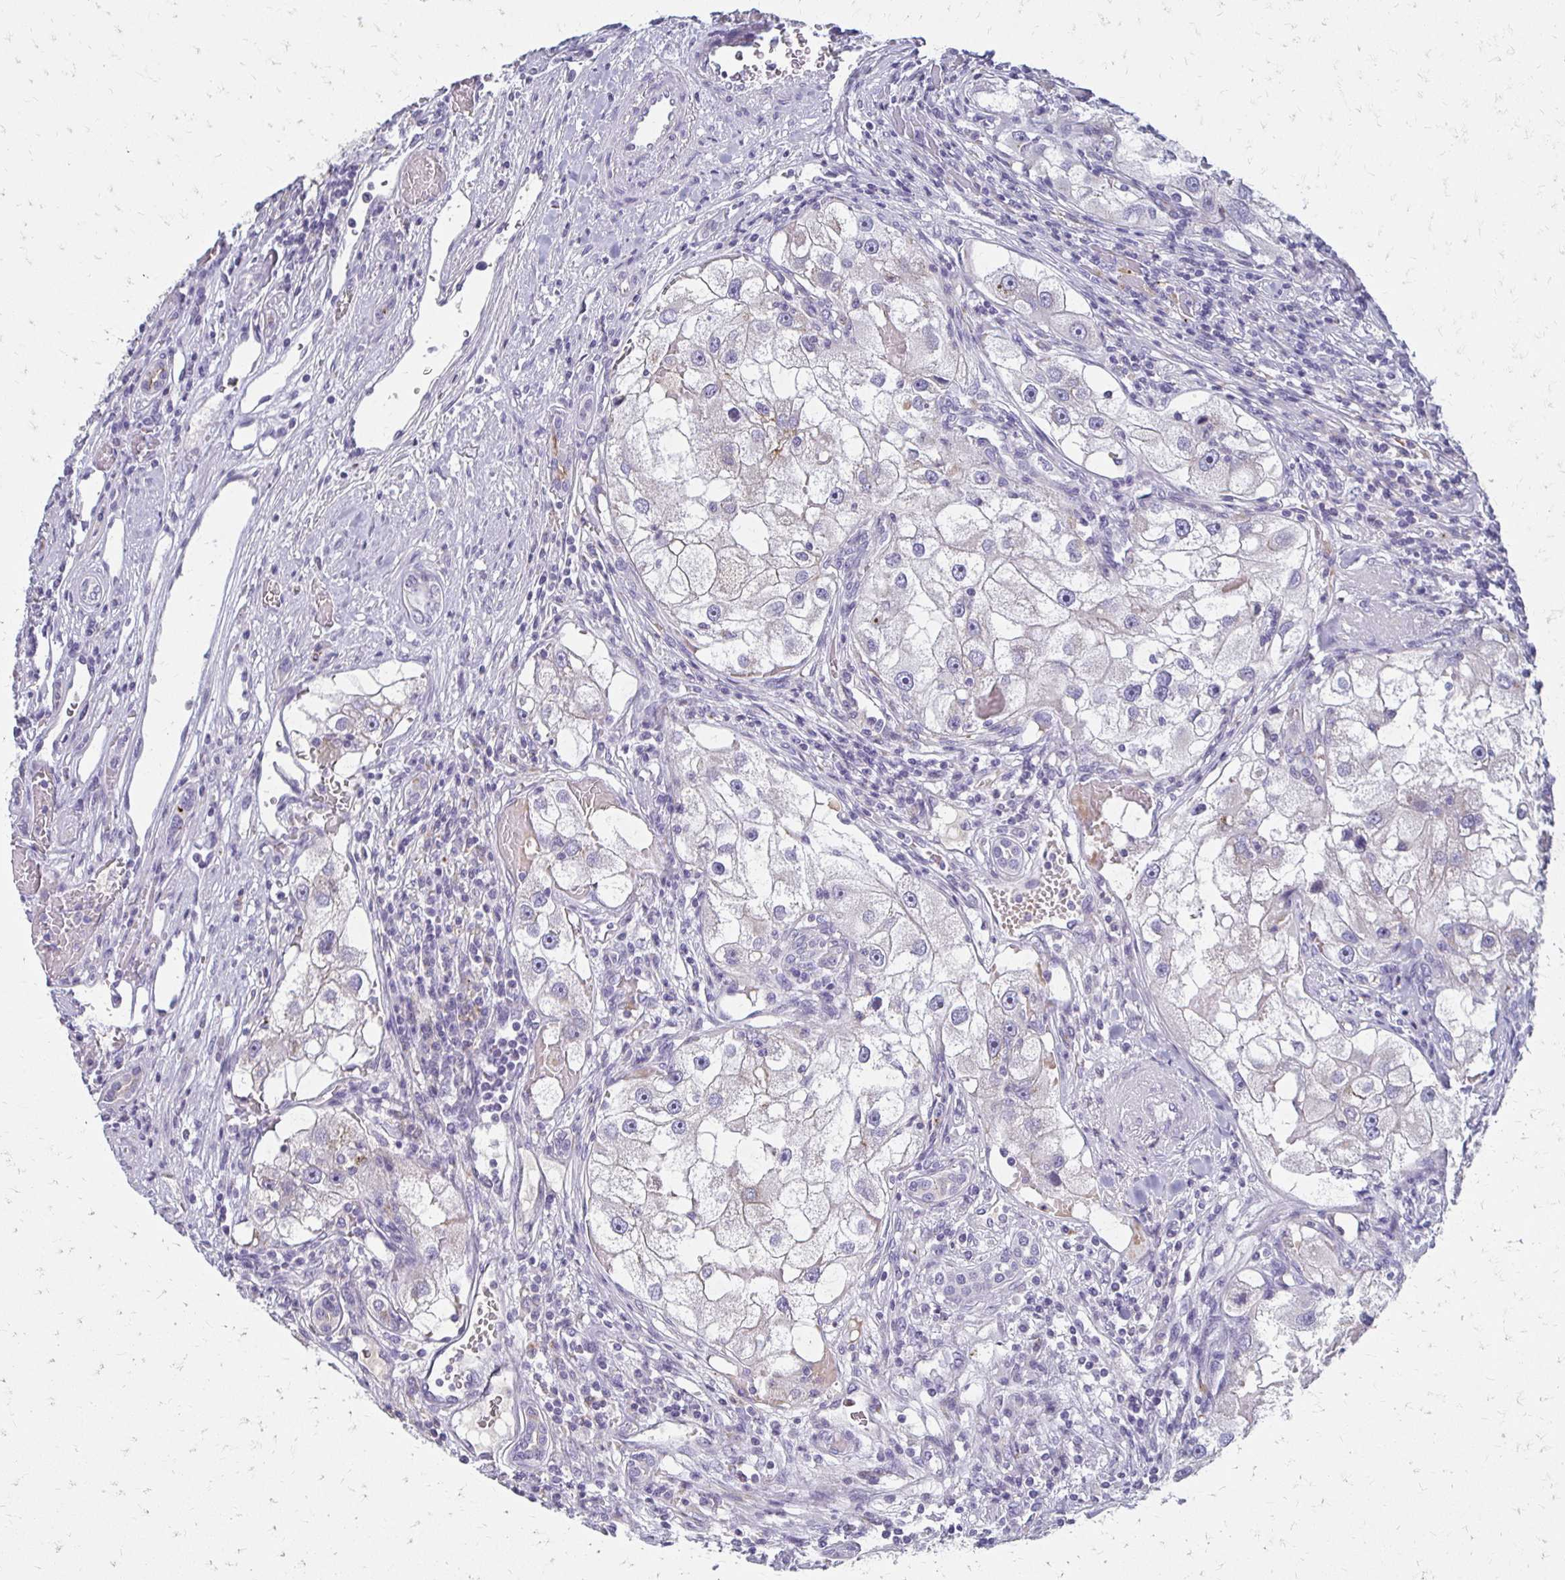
{"staining": {"intensity": "negative", "quantity": "none", "location": "none"}, "tissue": "renal cancer", "cell_type": "Tumor cells", "image_type": "cancer", "snomed": [{"axis": "morphology", "description": "Adenocarcinoma, NOS"}, {"axis": "topography", "description": "Kidney"}], "caption": "The histopathology image displays no staining of tumor cells in renal cancer.", "gene": "BBS12", "patient": {"sex": "male", "age": 63}}